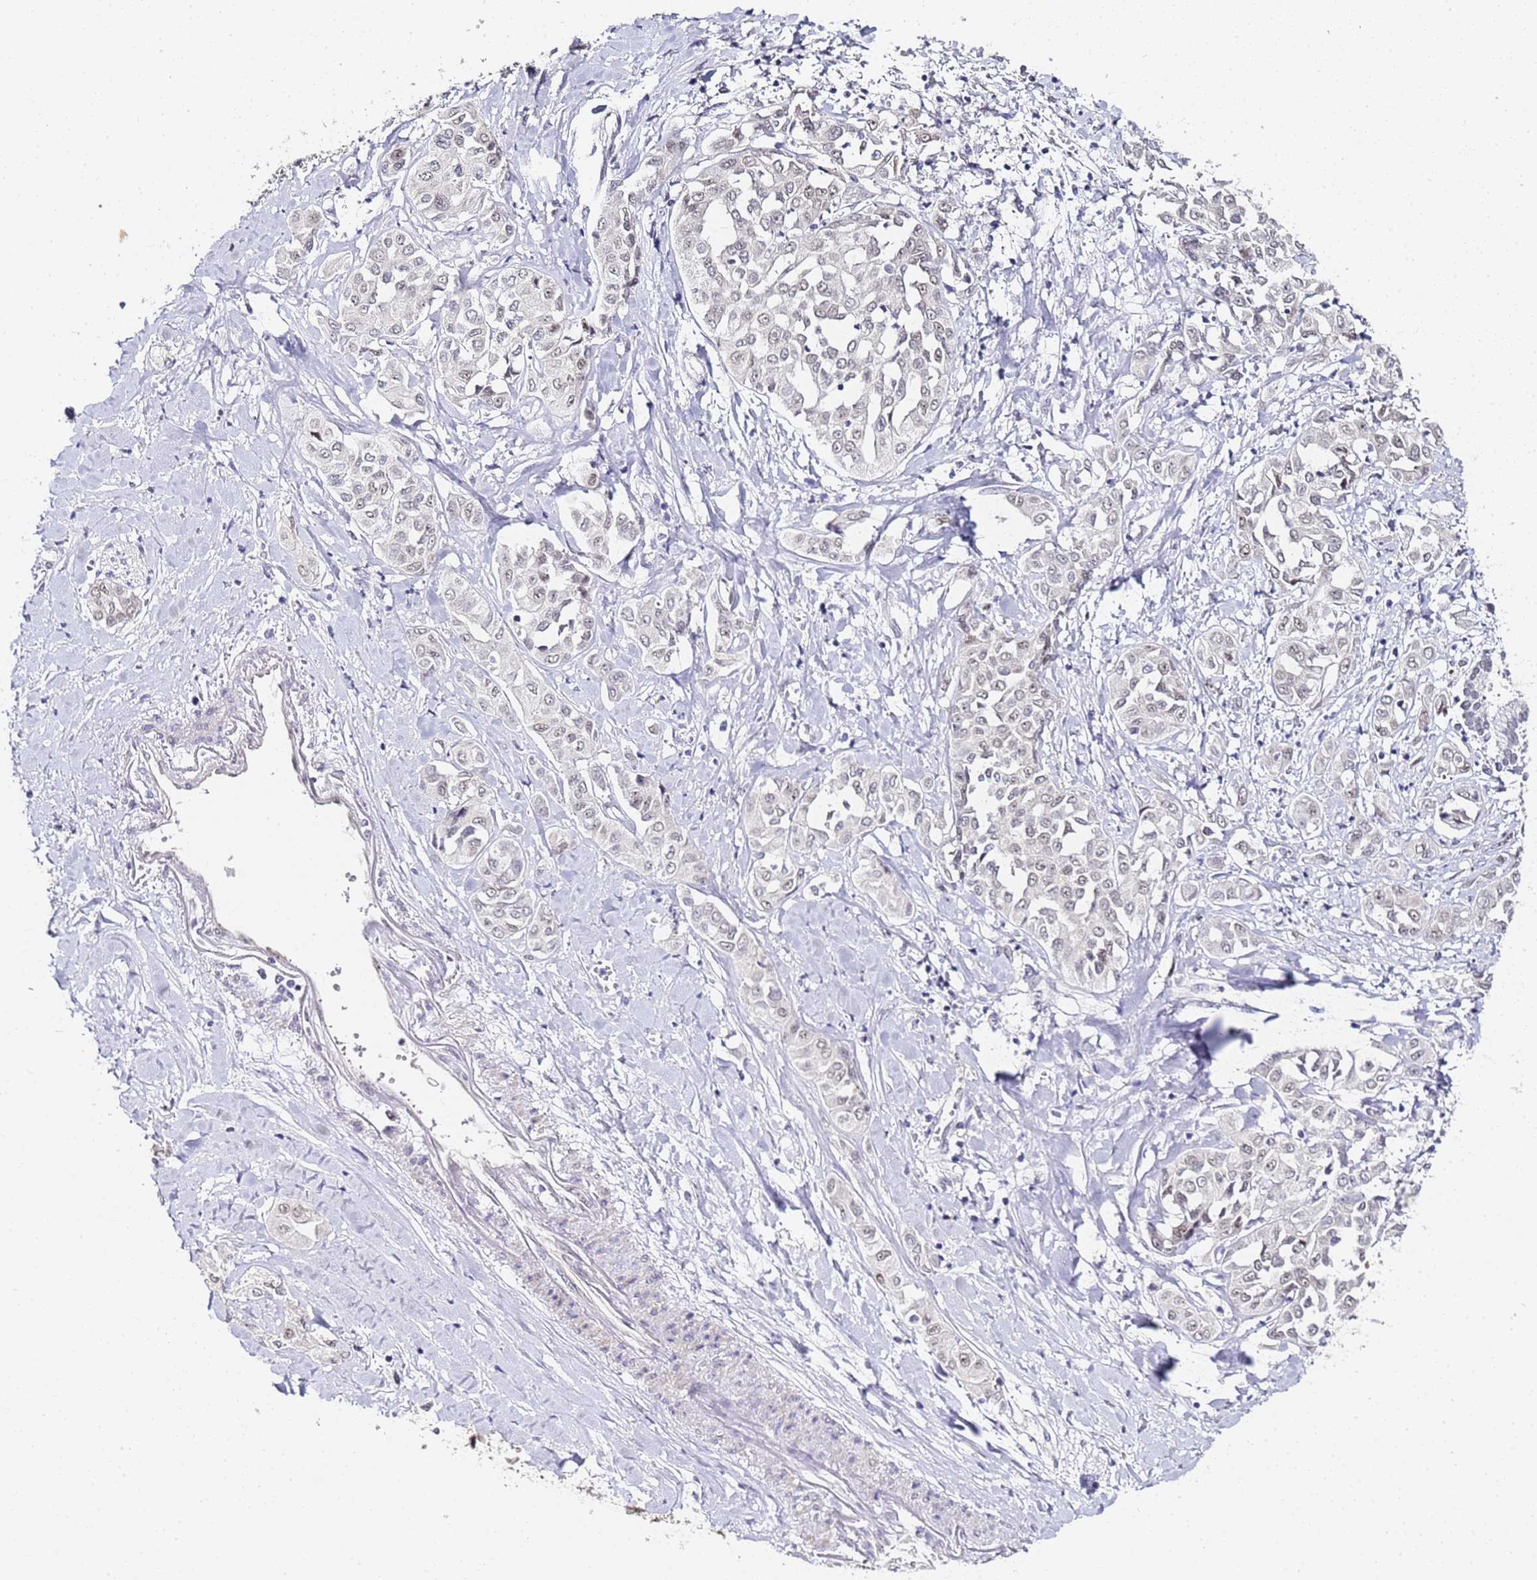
{"staining": {"intensity": "negative", "quantity": "none", "location": "none"}, "tissue": "liver cancer", "cell_type": "Tumor cells", "image_type": "cancer", "snomed": [{"axis": "morphology", "description": "Cholangiocarcinoma"}, {"axis": "topography", "description": "Liver"}], "caption": "High power microscopy histopathology image of an immunohistochemistry (IHC) photomicrograph of liver cholangiocarcinoma, revealing no significant positivity in tumor cells. (Immunohistochemistry (ihc), brightfield microscopy, high magnification).", "gene": "LSM3", "patient": {"sex": "female", "age": 77}}